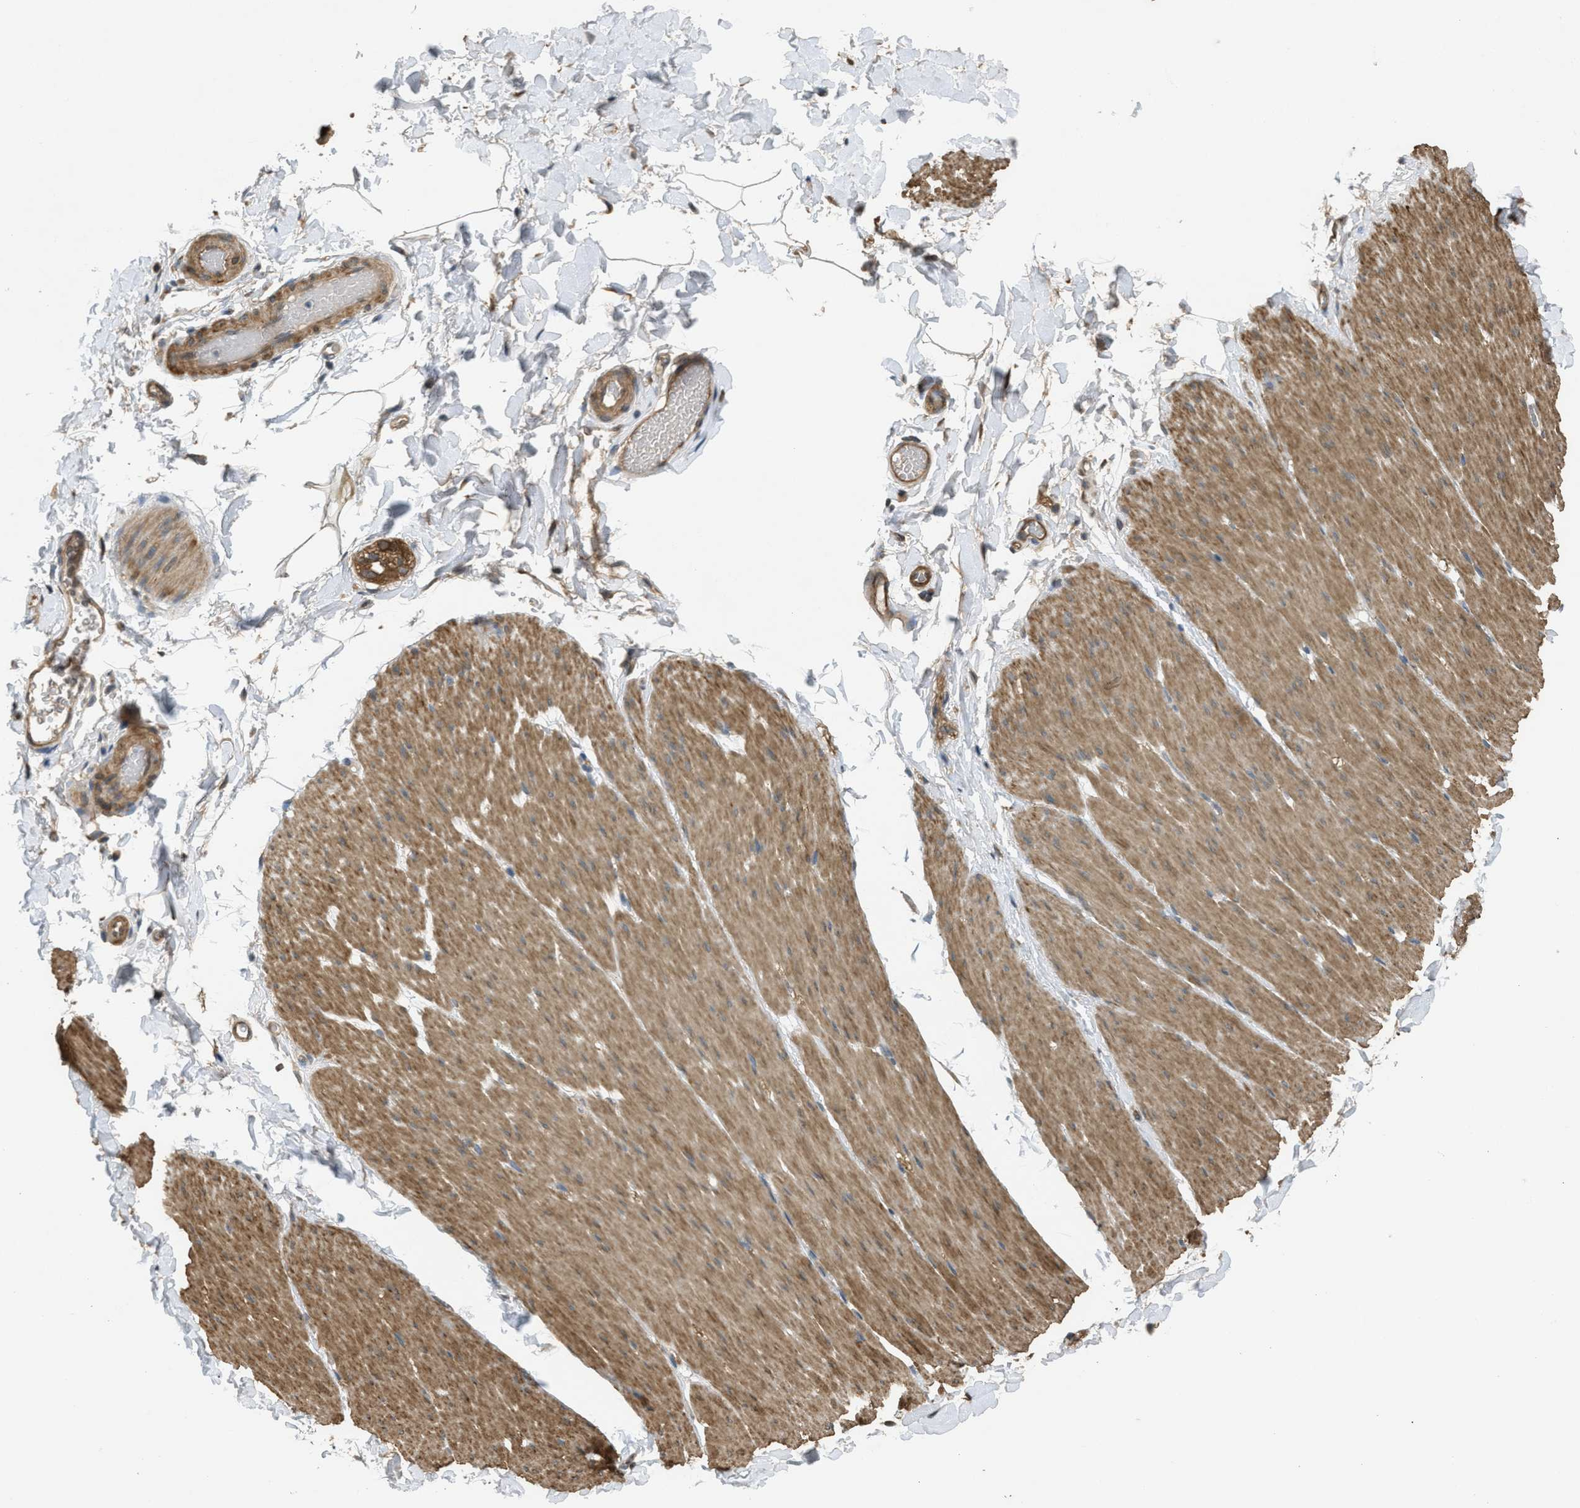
{"staining": {"intensity": "moderate", "quantity": ">75%", "location": "cytoplasmic/membranous"}, "tissue": "smooth muscle", "cell_type": "Smooth muscle cells", "image_type": "normal", "snomed": [{"axis": "morphology", "description": "Normal tissue, NOS"}, {"axis": "topography", "description": "Smooth muscle"}, {"axis": "topography", "description": "Colon"}], "caption": "Immunohistochemical staining of benign human smooth muscle shows moderate cytoplasmic/membranous protein staining in about >75% of smooth muscle cells.", "gene": "BAG3", "patient": {"sex": "male", "age": 67}}